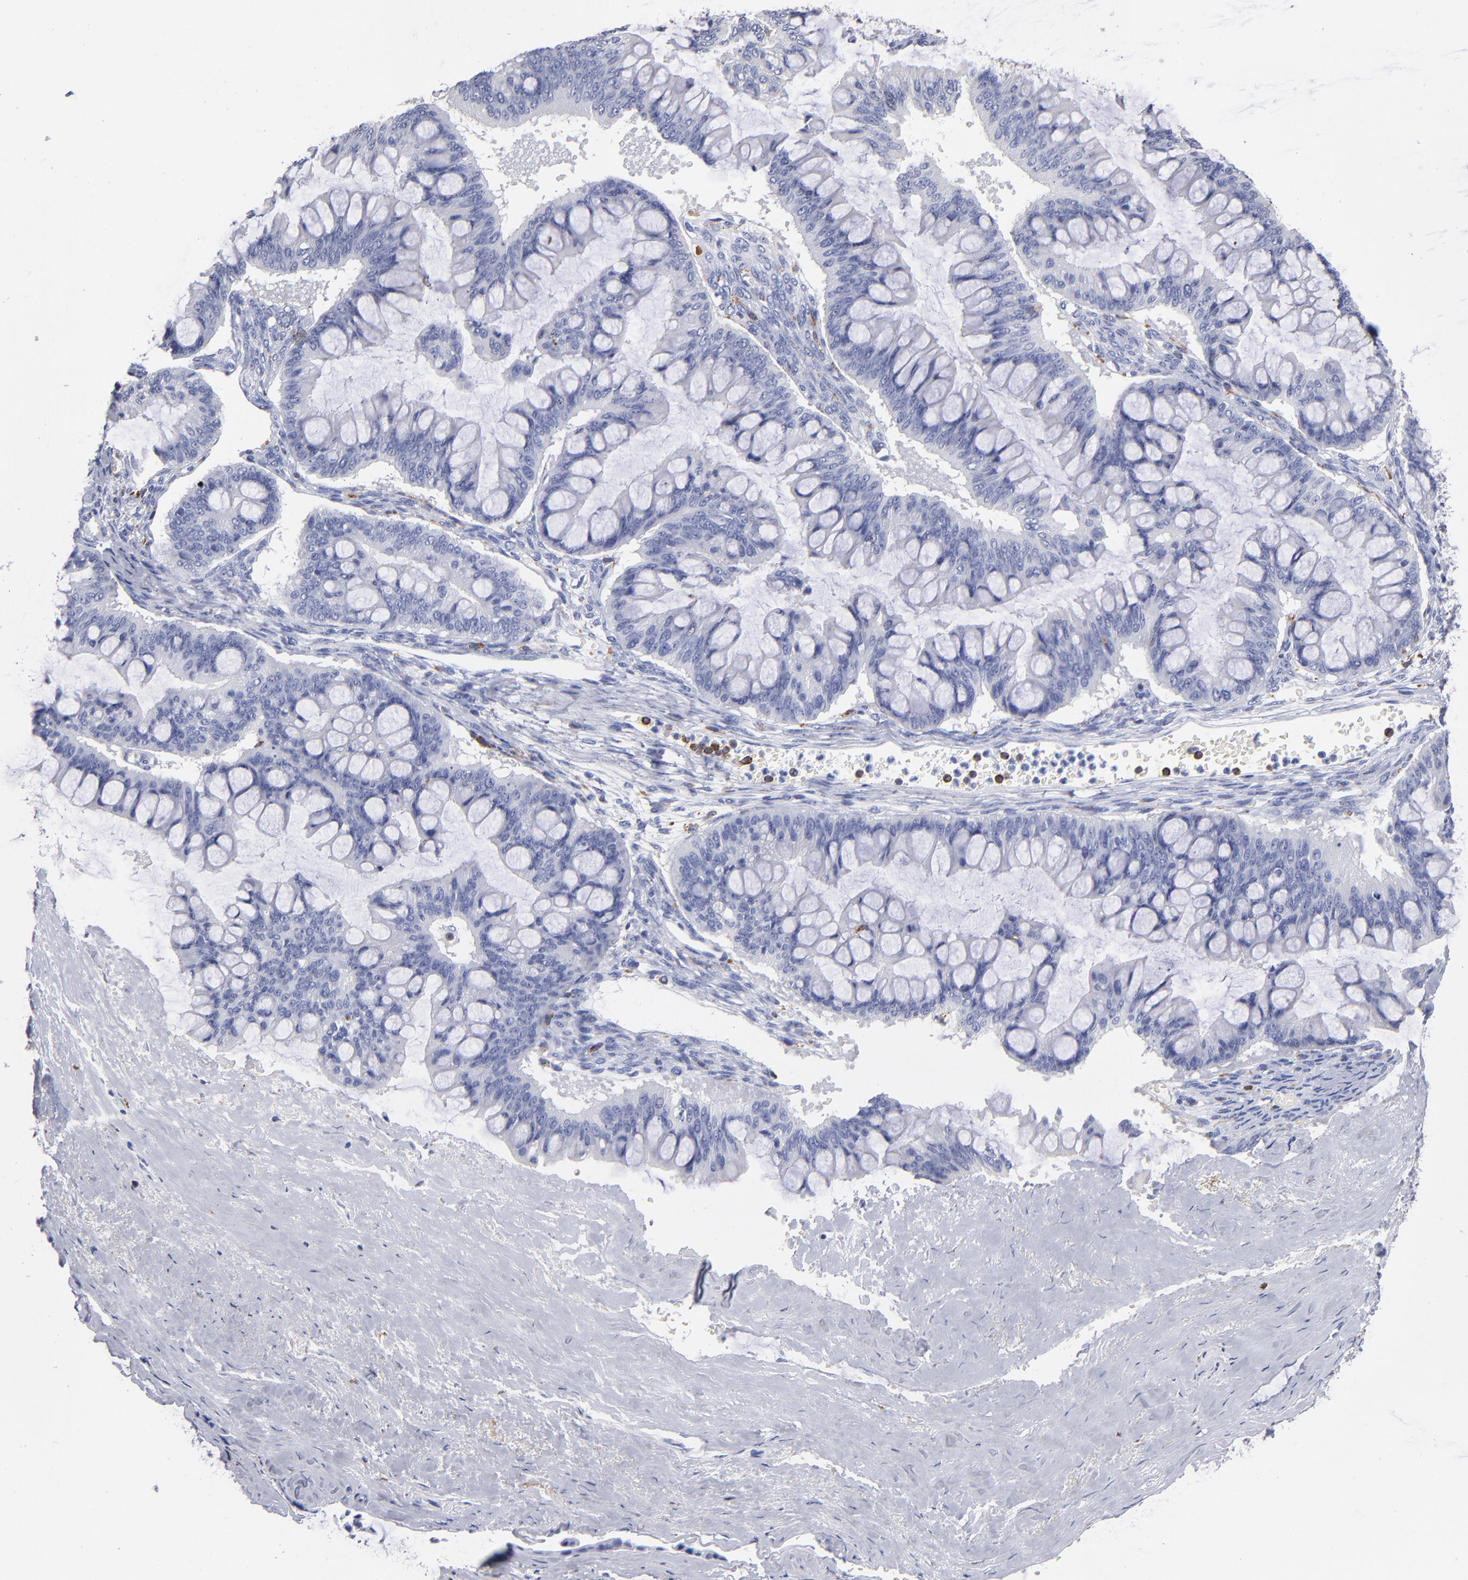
{"staining": {"intensity": "negative", "quantity": "none", "location": "none"}, "tissue": "ovarian cancer", "cell_type": "Tumor cells", "image_type": "cancer", "snomed": [{"axis": "morphology", "description": "Cystadenocarcinoma, mucinous, NOS"}, {"axis": "topography", "description": "Ovary"}], "caption": "An immunohistochemistry (IHC) photomicrograph of mucinous cystadenocarcinoma (ovarian) is shown. There is no staining in tumor cells of mucinous cystadenocarcinoma (ovarian).", "gene": "CD180", "patient": {"sex": "female", "age": 73}}